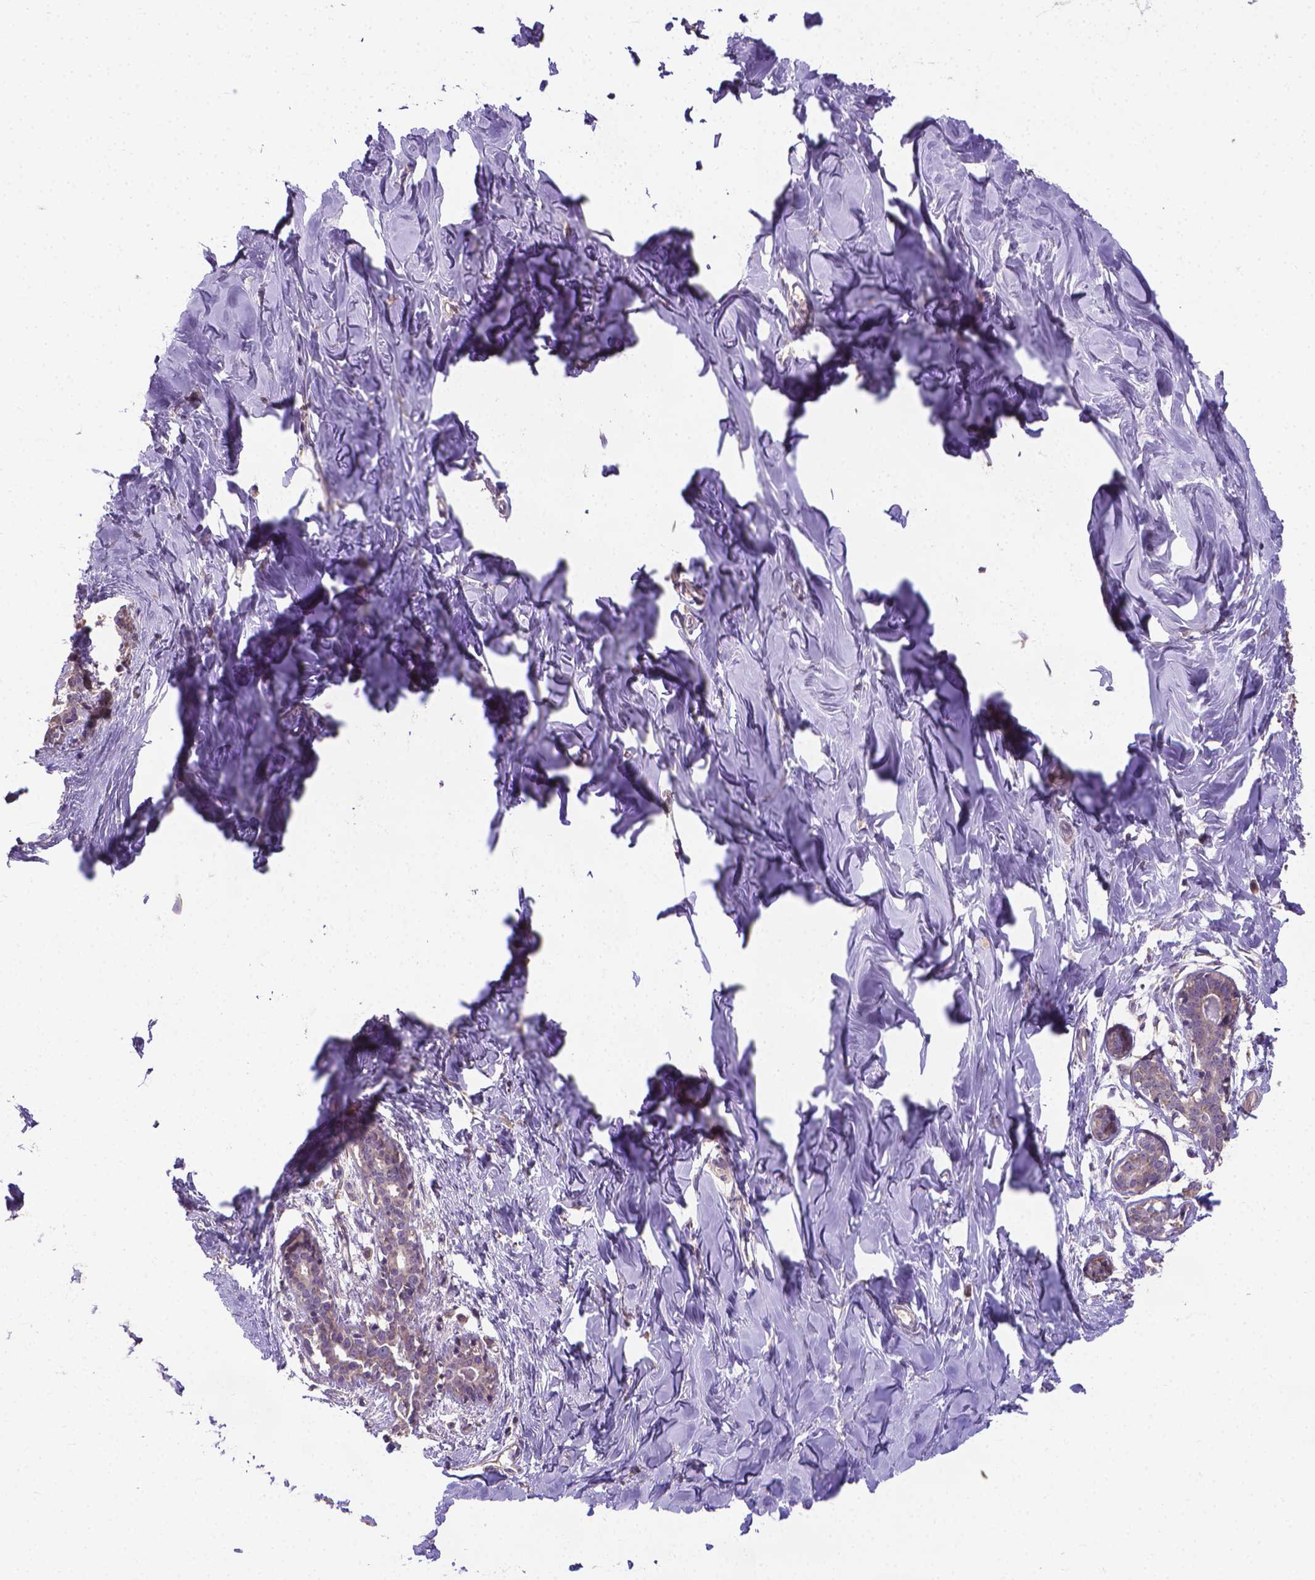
{"staining": {"intensity": "weak", "quantity": "25%-75%", "location": "cytoplasmic/membranous"}, "tissue": "breast", "cell_type": "Adipocytes", "image_type": "normal", "snomed": [{"axis": "morphology", "description": "Normal tissue, NOS"}, {"axis": "topography", "description": "Breast"}], "caption": "Breast stained with immunohistochemistry (IHC) shows weak cytoplasmic/membranous expression in approximately 25%-75% of adipocytes. The staining was performed using DAB to visualize the protein expression in brown, while the nuclei were stained in blue with hematoxylin (Magnification: 20x).", "gene": "GPR63", "patient": {"sex": "female", "age": 27}}